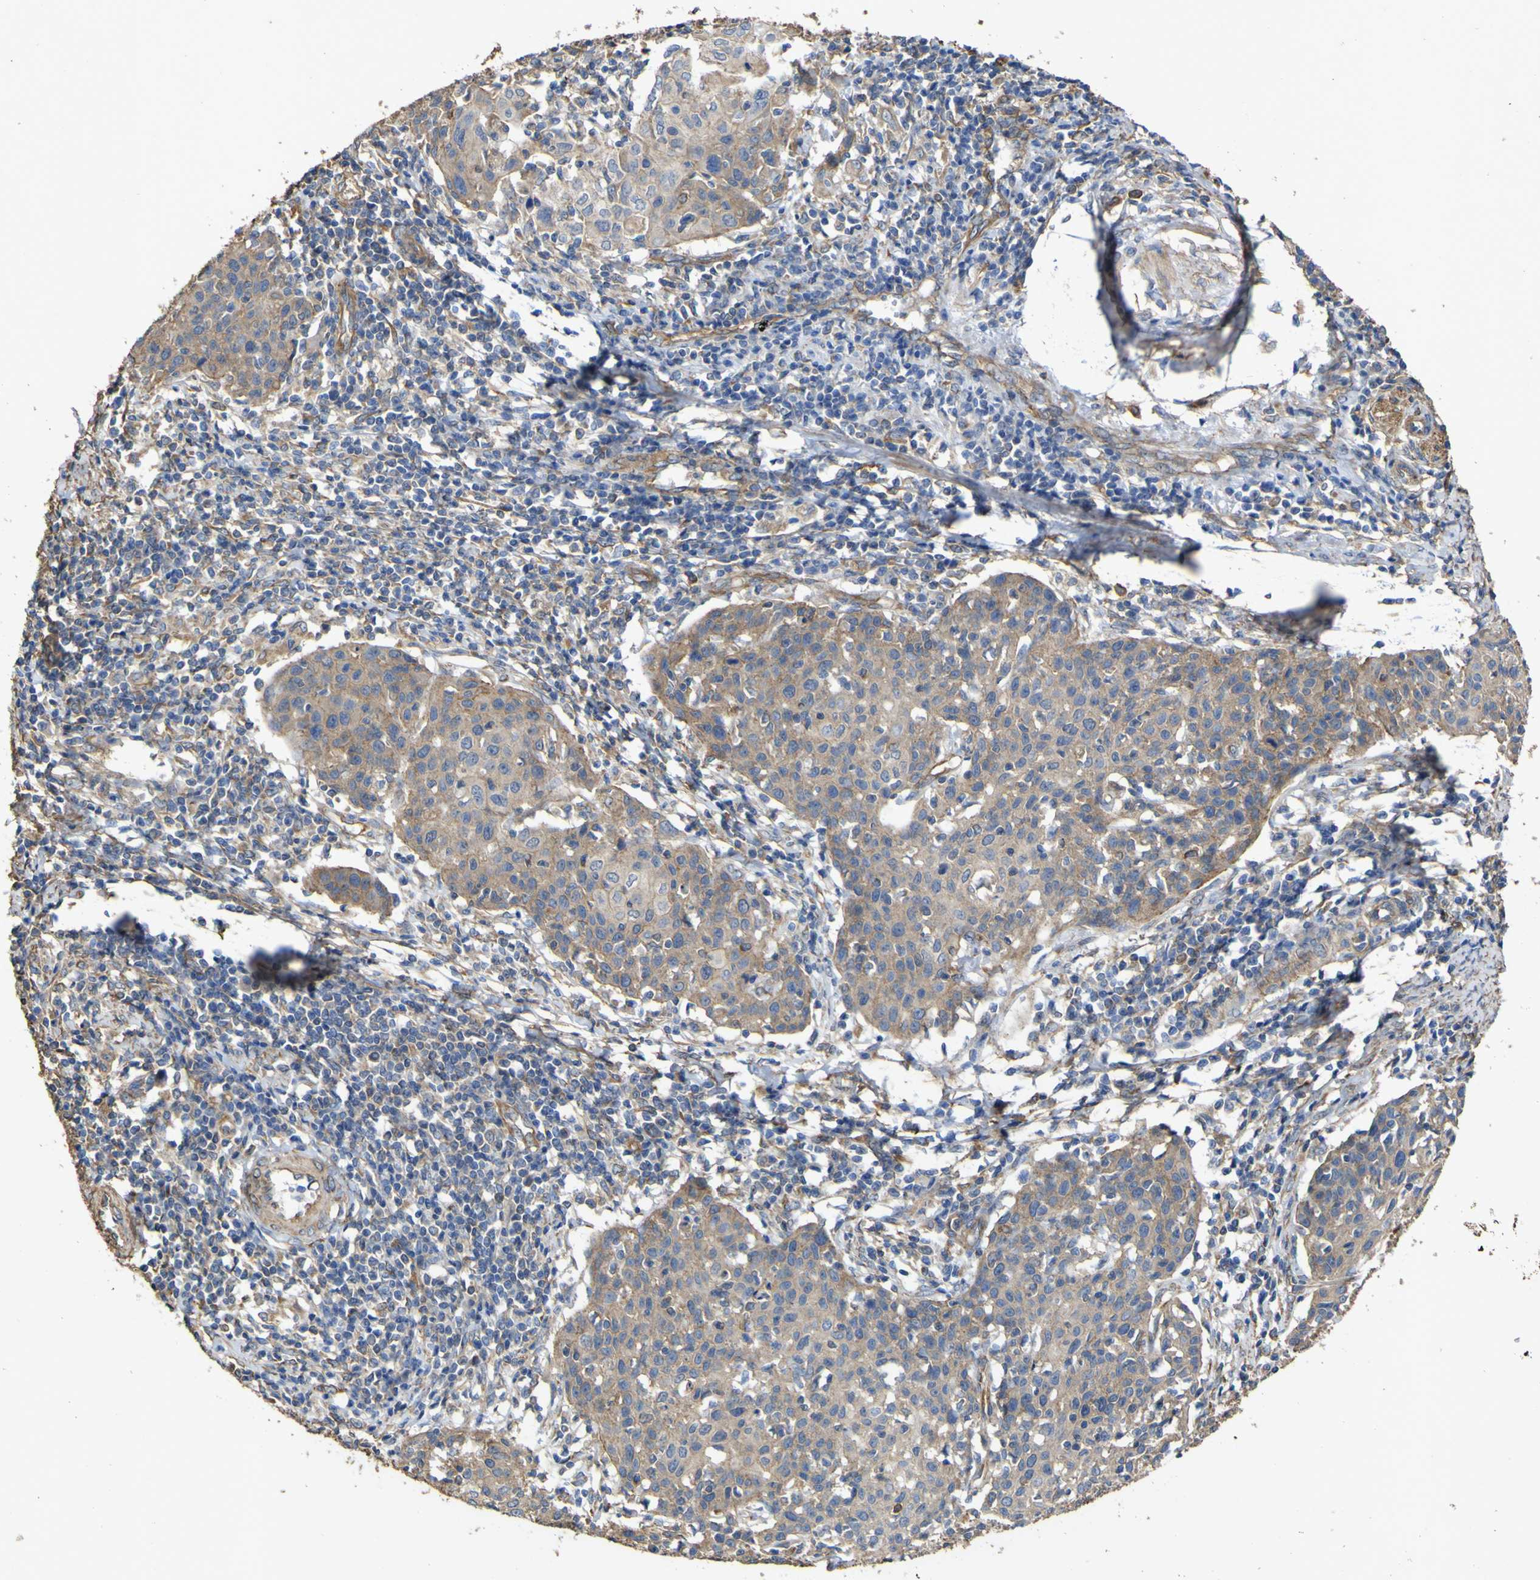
{"staining": {"intensity": "moderate", "quantity": ">75%", "location": "cytoplasmic/membranous"}, "tissue": "cervical cancer", "cell_type": "Tumor cells", "image_type": "cancer", "snomed": [{"axis": "morphology", "description": "Squamous cell carcinoma, NOS"}, {"axis": "topography", "description": "Cervix"}], "caption": "Immunohistochemistry (IHC) micrograph of human cervical squamous cell carcinoma stained for a protein (brown), which reveals medium levels of moderate cytoplasmic/membranous expression in approximately >75% of tumor cells.", "gene": "TNFSF15", "patient": {"sex": "female", "age": 38}}